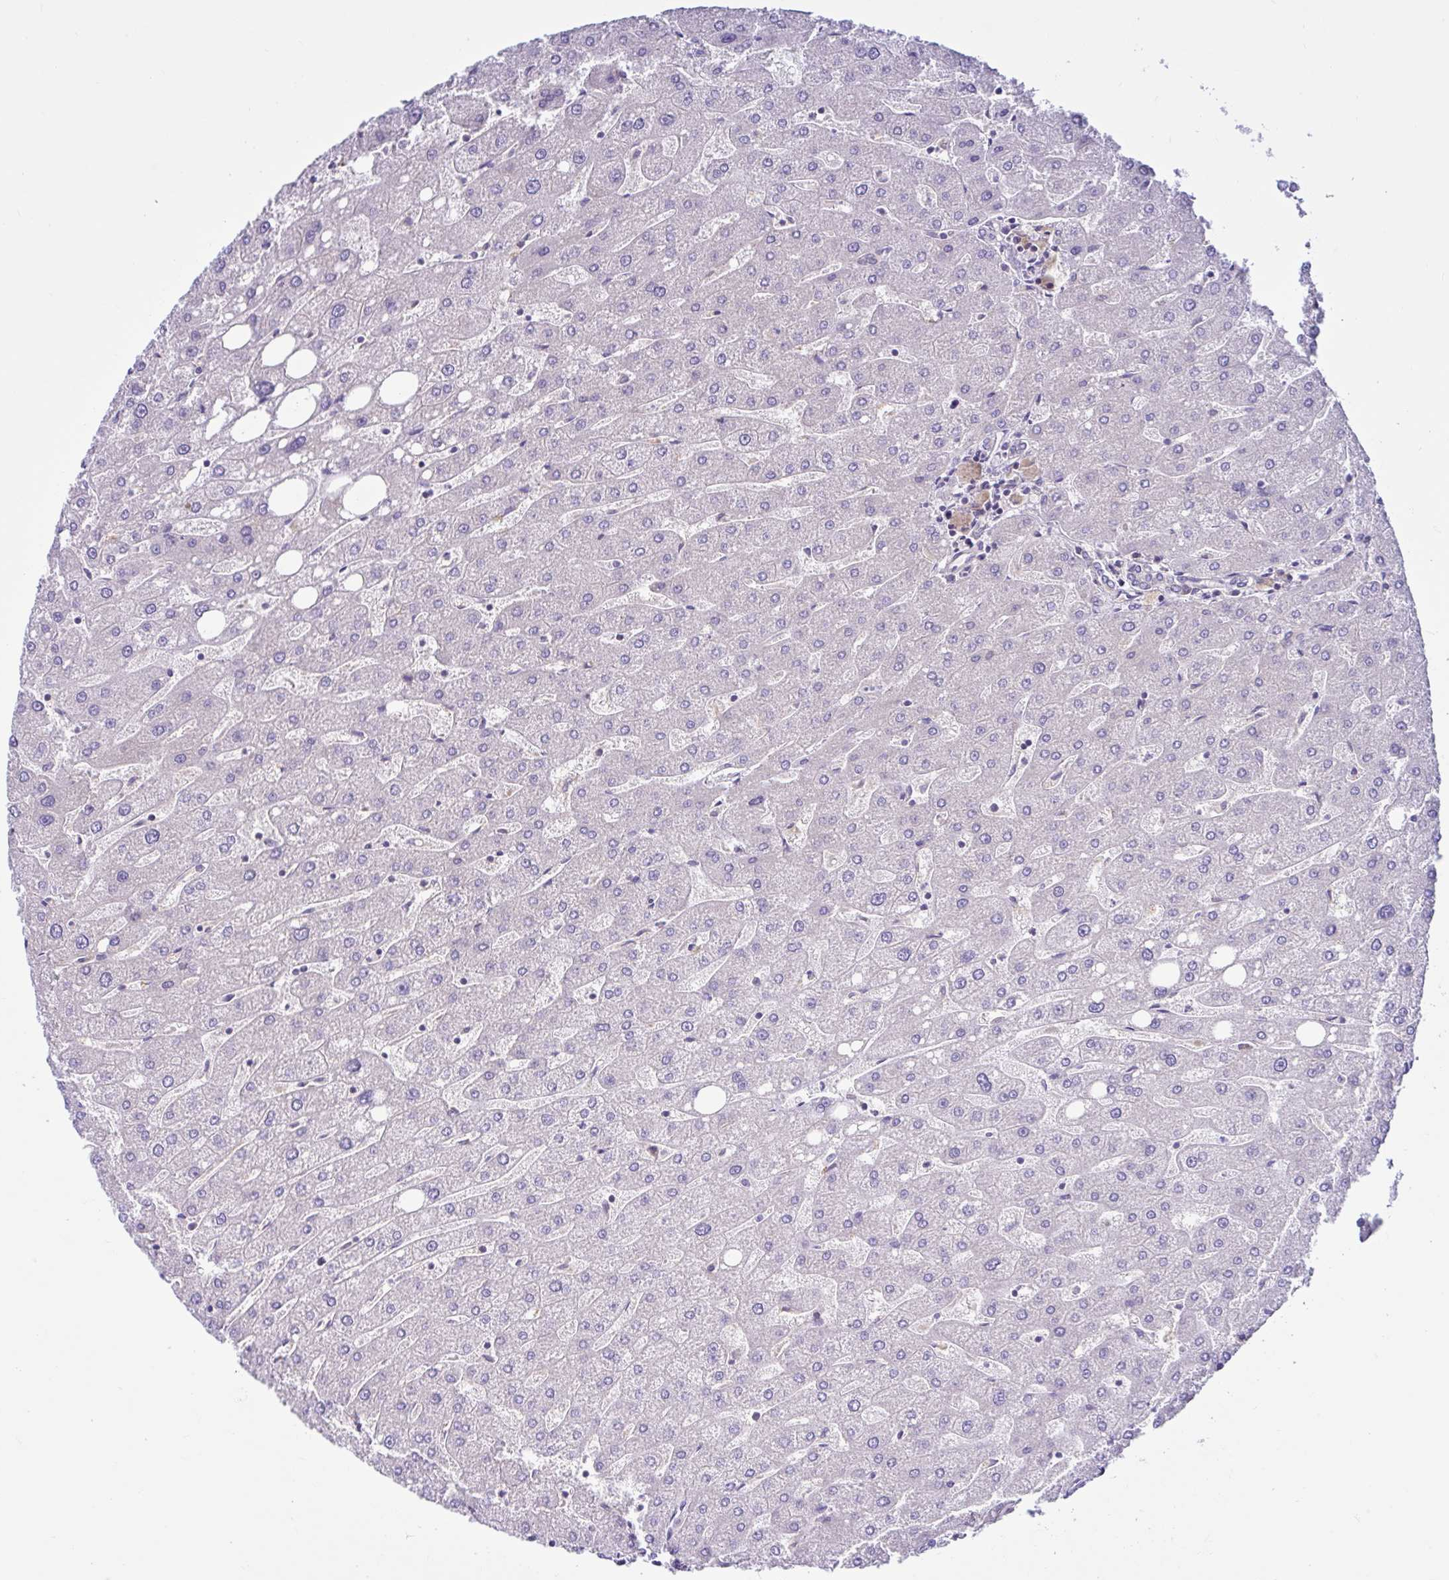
{"staining": {"intensity": "negative", "quantity": "none", "location": "none"}, "tissue": "liver", "cell_type": "Cholangiocytes", "image_type": "normal", "snomed": [{"axis": "morphology", "description": "Normal tissue, NOS"}, {"axis": "topography", "description": "Liver"}], "caption": "Liver was stained to show a protein in brown. There is no significant positivity in cholangiocytes. (Stains: DAB immunohistochemistry with hematoxylin counter stain, Microscopy: brightfield microscopy at high magnification).", "gene": "LARS1", "patient": {"sex": "male", "age": 67}}